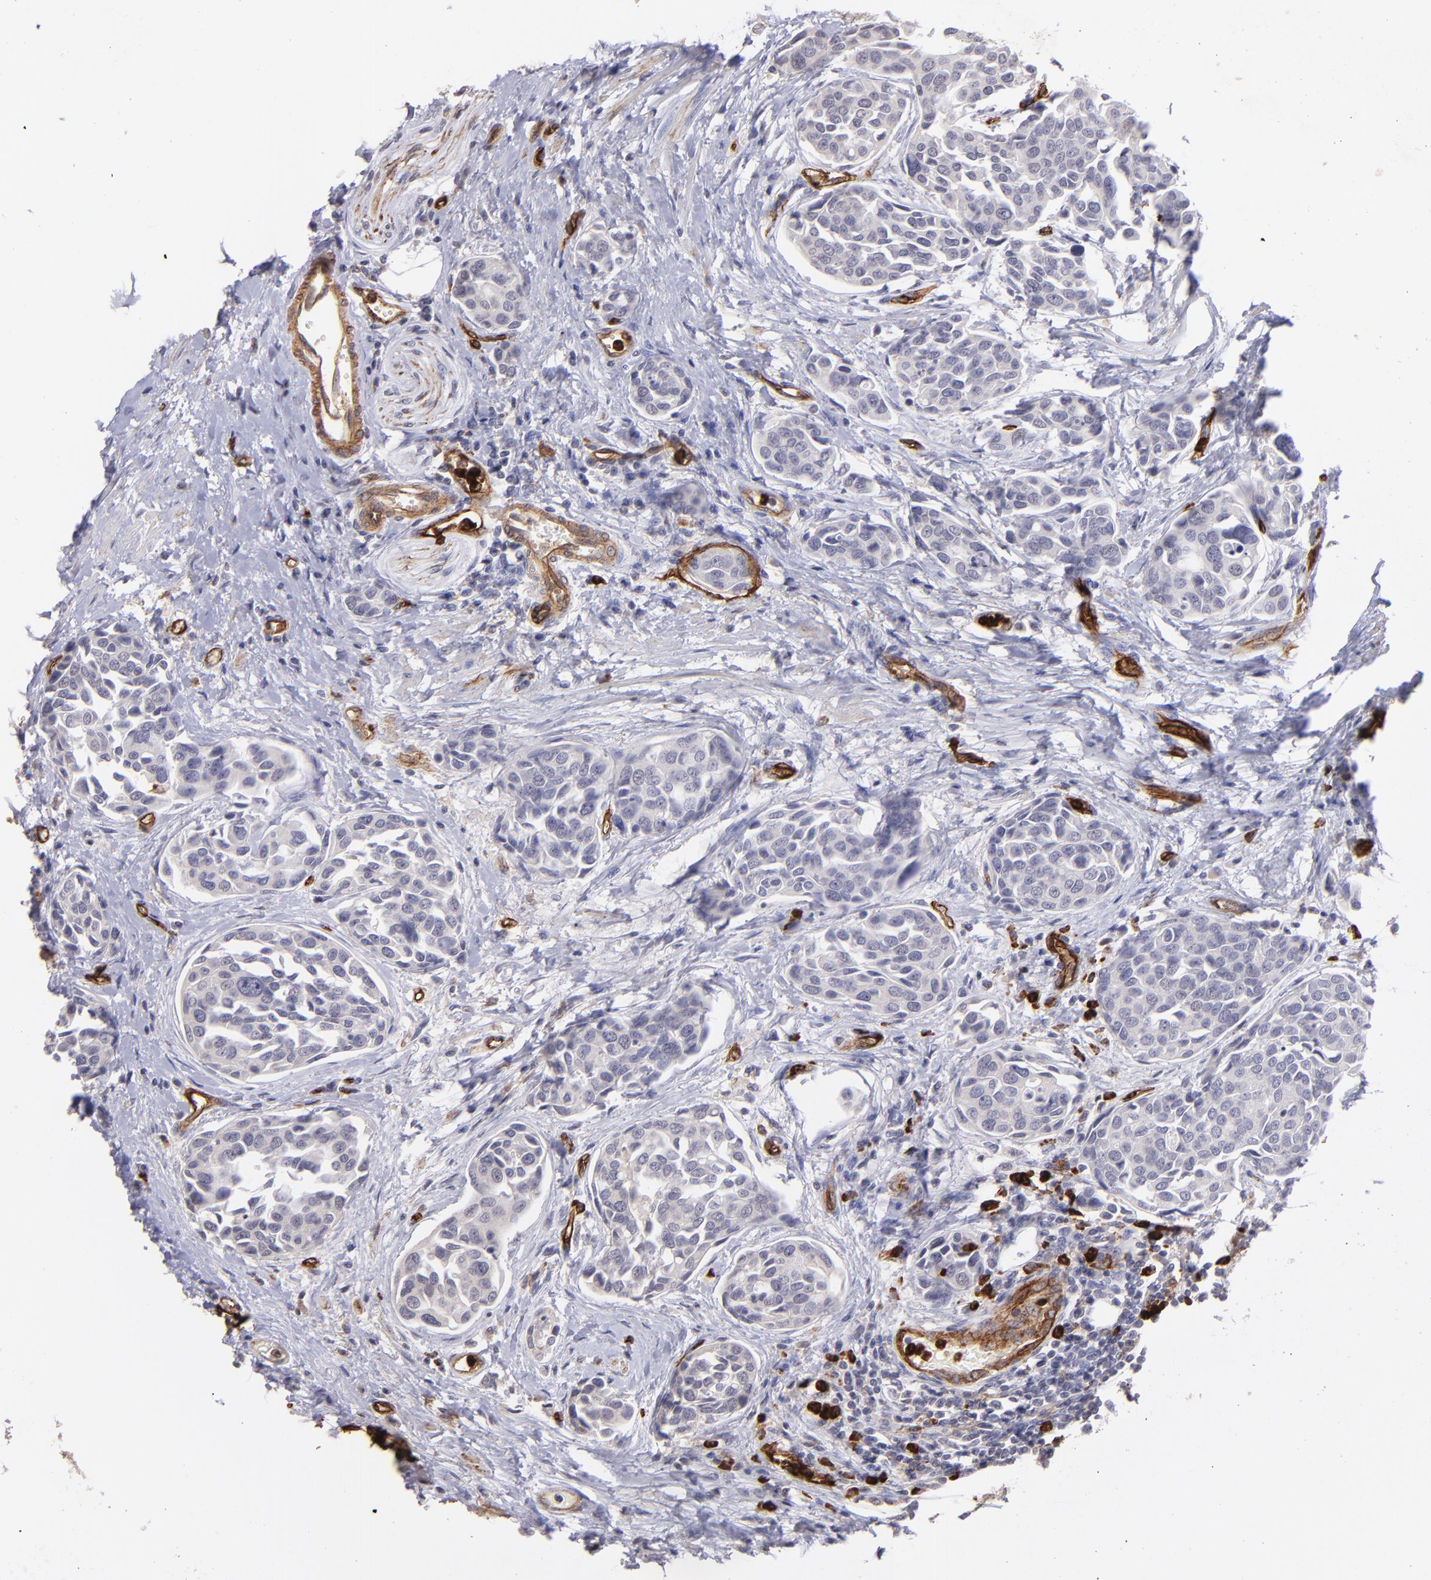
{"staining": {"intensity": "negative", "quantity": "none", "location": "none"}, "tissue": "urothelial cancer", "cell_type": "Tumor cells", "image_type": "cancer", "snomed": [{"axis": "morphology", "description": "Urothelial carcinoma, High grade"}, {"axis": "topography", "description": "Urinary bladder"}], "caption": "IHC of high-grade urothelial carcinoma exhibits no staining in tumor cells. (Stains: DAB (3,3'-diaminobenzidine) immunohistochemistry (IHC) with hematoxylin counter stain, Microscopy: brightfield microscopy at high magnification).", "gene": "DYSF", "patient": {"sex": "male", "age": 78}}